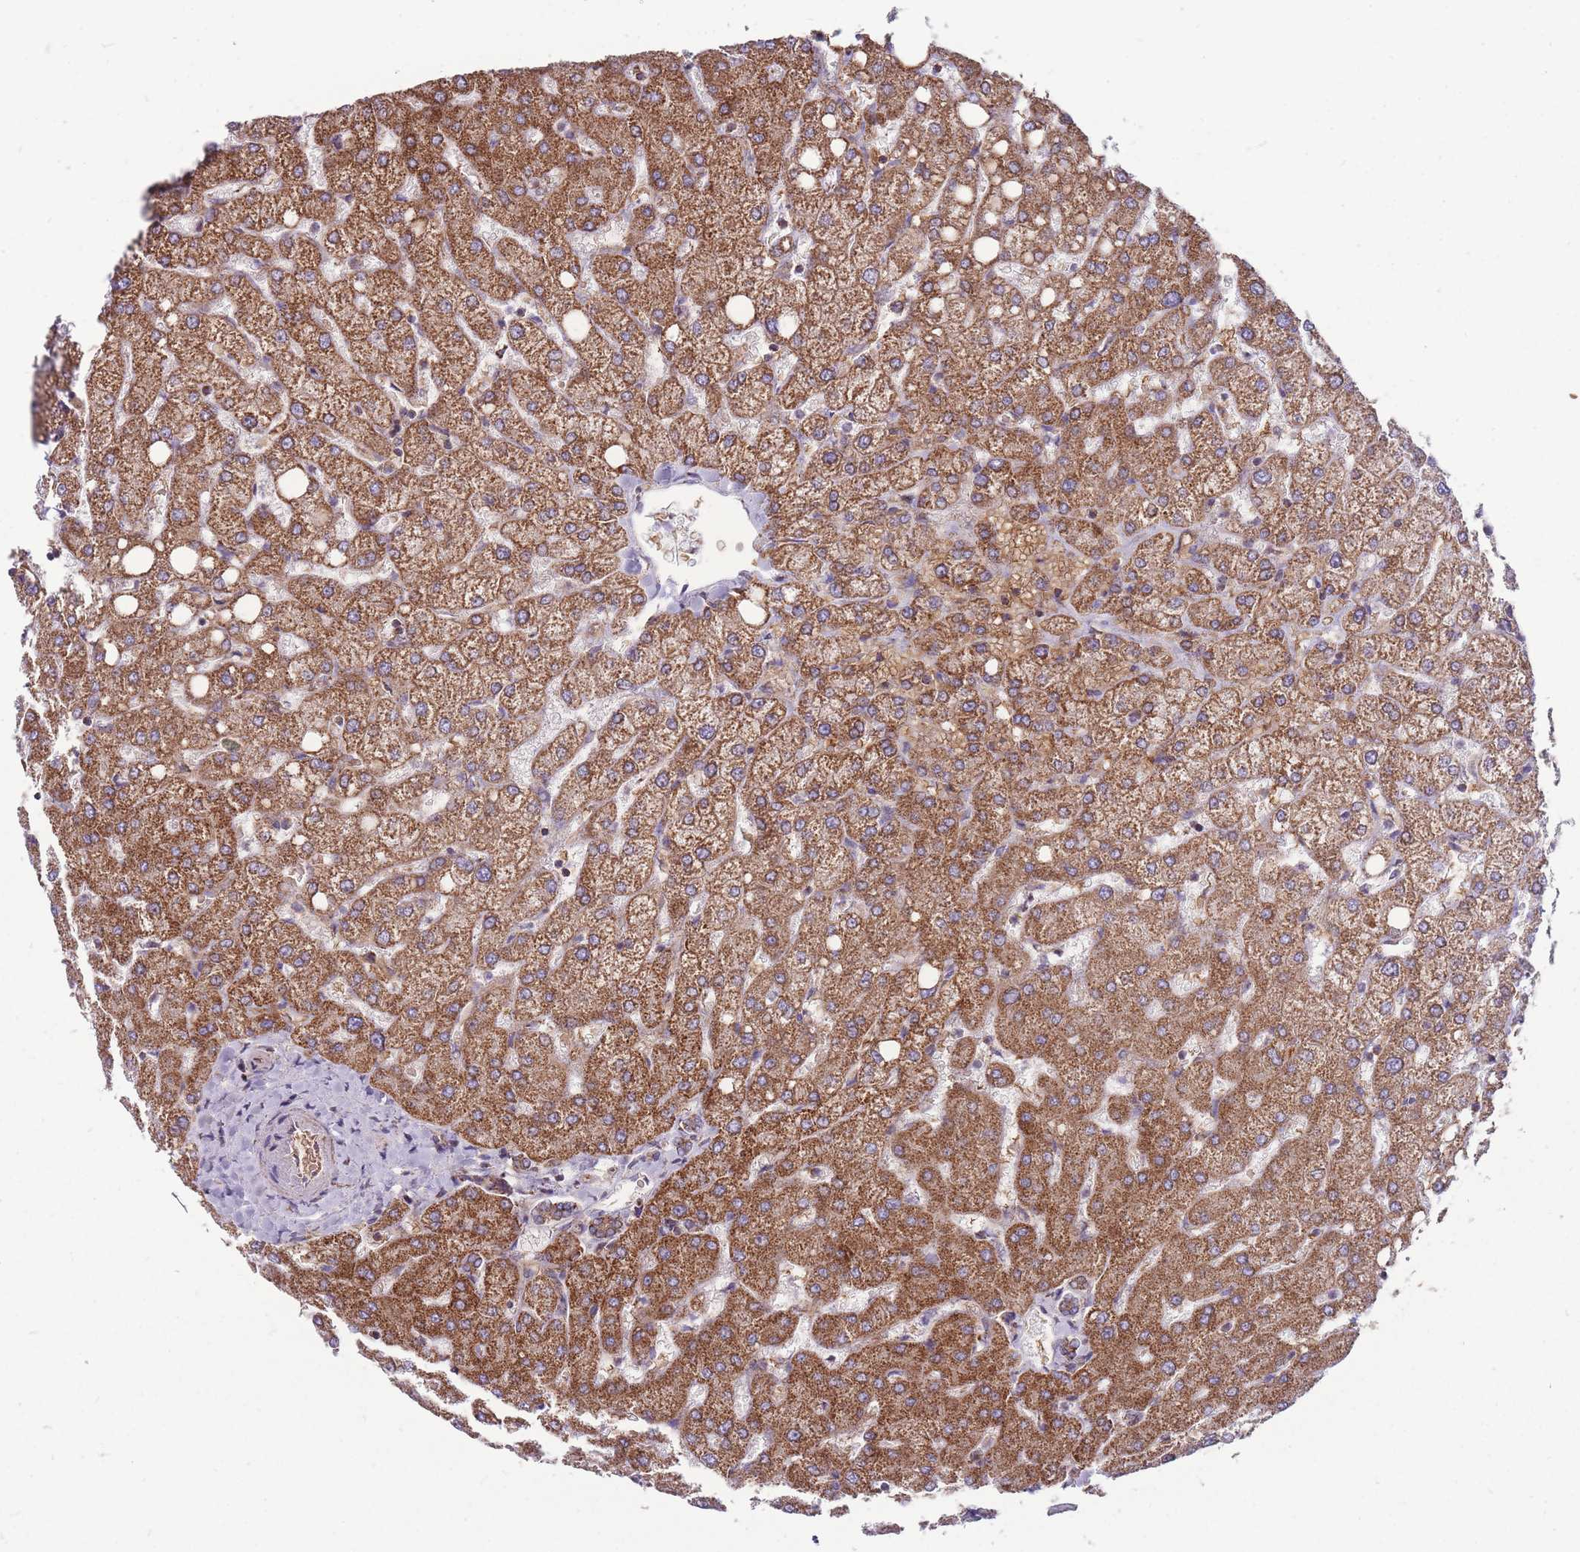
{"staining": {"intensity": "moderate", "quantity": ">75%", "location": "cytoplasmic/membranous"}, "tissue": "liver", "cell_type": "Cholangiocytes", "image_type": "normal", "snomed": [{"axis": "morphology", "description": "Normal tissue, NOS"}, {"axis": "topography", "description": "Liver"}], "caption": "There is medium levels of moderate cytoplasmic/membranous staining in cholangiocytes of unremarkable liver, as demonstrated by immunohistochemical staining (brown color).", "gene": "ANKRD10", "patient": {"sex": "female", "age": 54}}